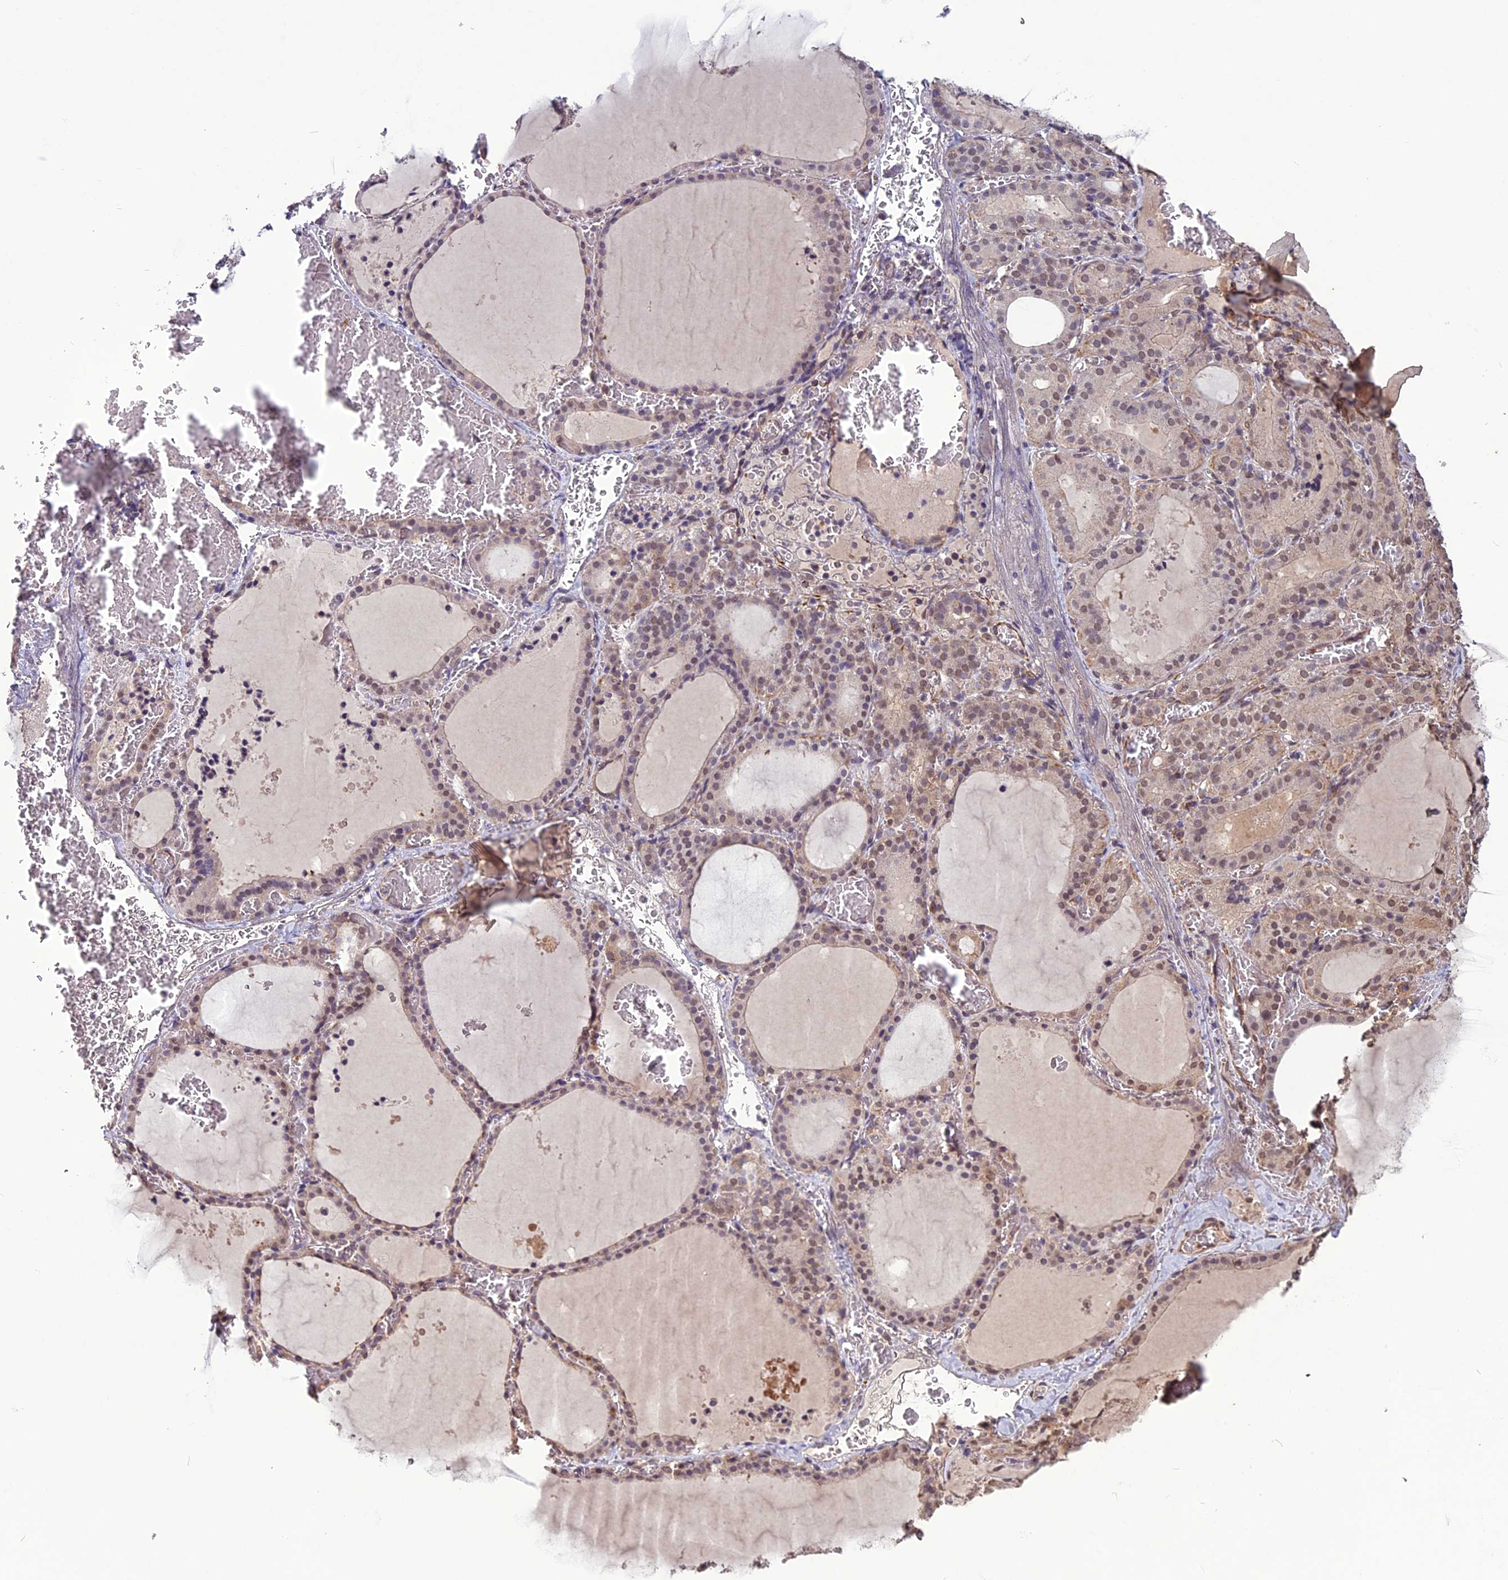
{"staining": {"intensity": "moderate", "quantity": "25%-75%", "location": "cytoplasmic/membranous,nuclear"}, "tissue": "thyroid gland", "cell_type": "Glandular cells", "image_type": "normal", "snomed": [{"axis": "morphology", "description": "Normal tissue, NOS"}, {"axis": "topography", "description": "Thyroid gland"}], "caption": "This micrograph demonstrates immunohistochemistry (IHC) staining of normal human thyroid gland, with medium moderate cytoplasmic/membranous,nuclear staining in approximately 25%-75% of glandular cells.", "gene": "C3orf70", "patient": {"sex": "female", "age": 39}}